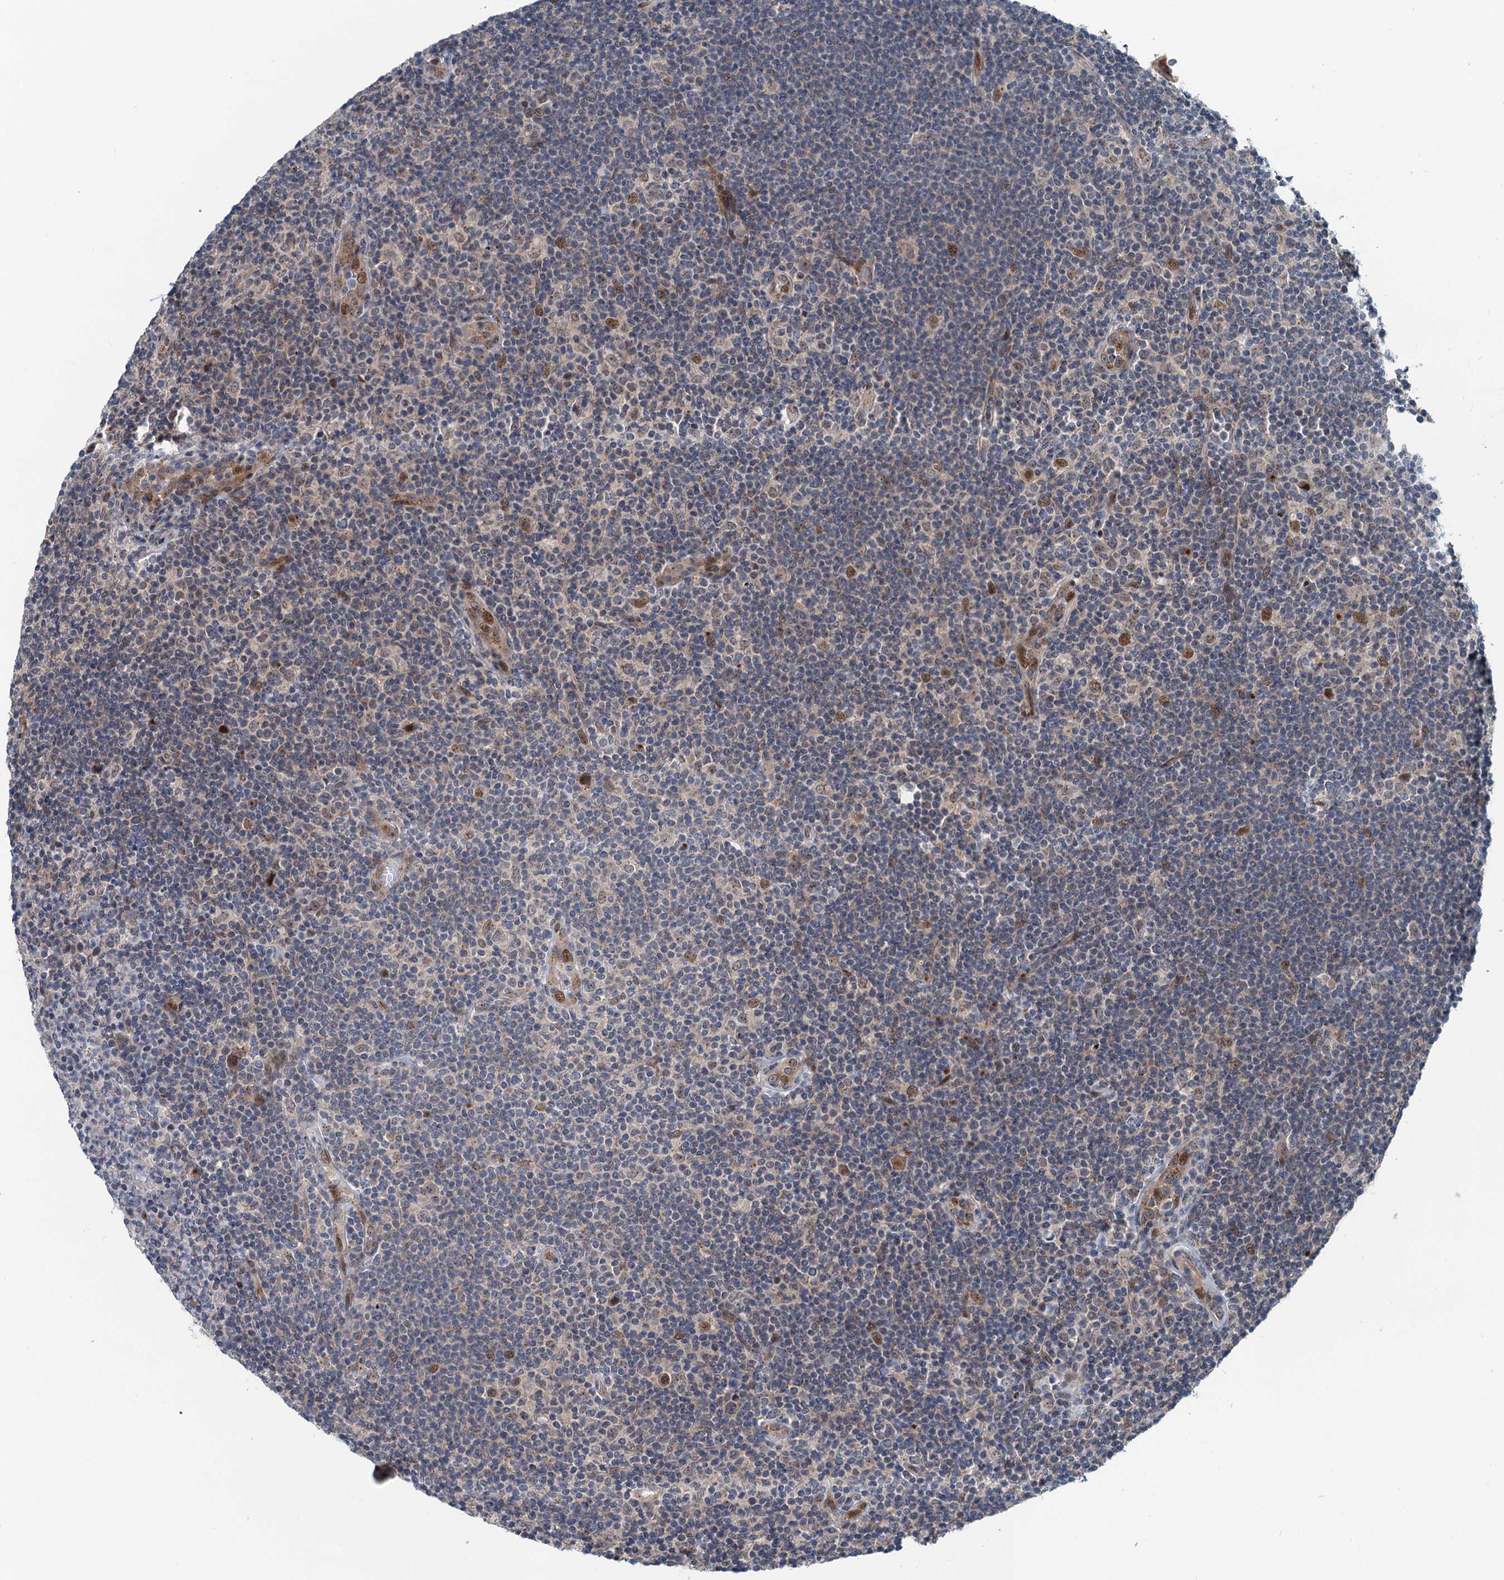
{"staining": {"intensity": "moderate", "quantity": ">75%", "location": "nuclear"}, "tissue": "lymphoma", "cell_type": "Tumor cells", "image_type": "cancer", "snomed": [{"axis": "morphology", "description": "Hodgkin's disease, NOS"}, {"axis": "topography", "description": "Lymph node"}], "caption": "Hodgkin's disease tissue exhibits moderate nuclear expression in approximately >75% of tumor cells The staining was performed using DAB, with brown indicating positive protein expression. Nuclei are stained blue with hematoxylin.", "gene": "DYNC2I2", "patient": {"sex": "female", "age": 57}}